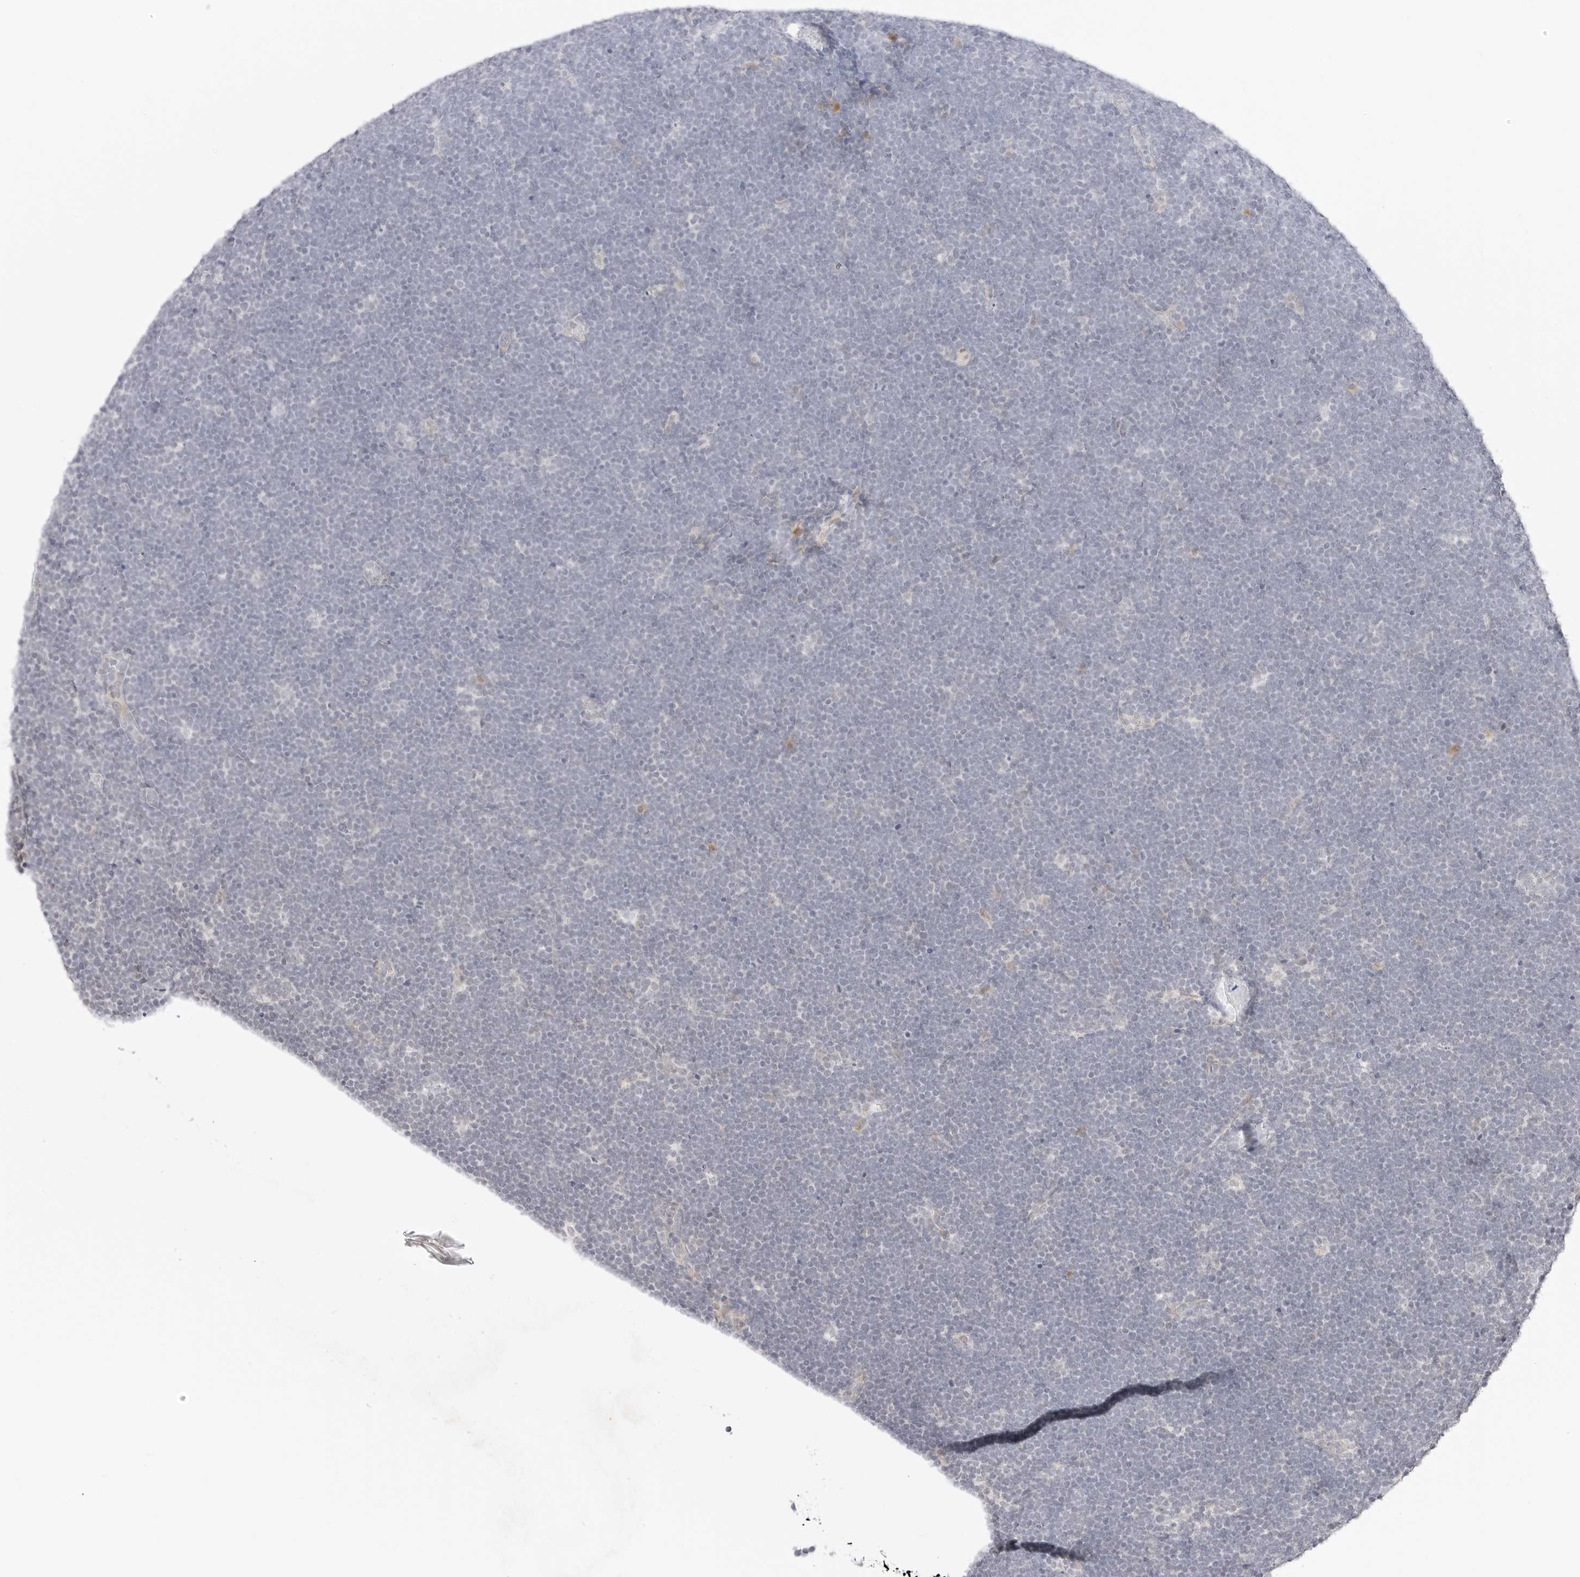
{"staining": {"intensity": "negative", "quantity": "none", "location": "none"}, "tissue": "lymphoma", "cell_type": "Tumor cells", "image_type": "cancer", "snomed": [{"axis": "morphology", "description": "Malignant lymphoma, non-Hodgkin's type, High grade"}, {"axis": "topography", "description": "Lymph node"}], "caption": "Protein analysis of lymphoma exhibits no significant expression in tumor cells. (Brightfield microscopy of DAB IHC at high magnification).", "gene": "XKR4", "patient": {"sex": "male", "age": 13}}